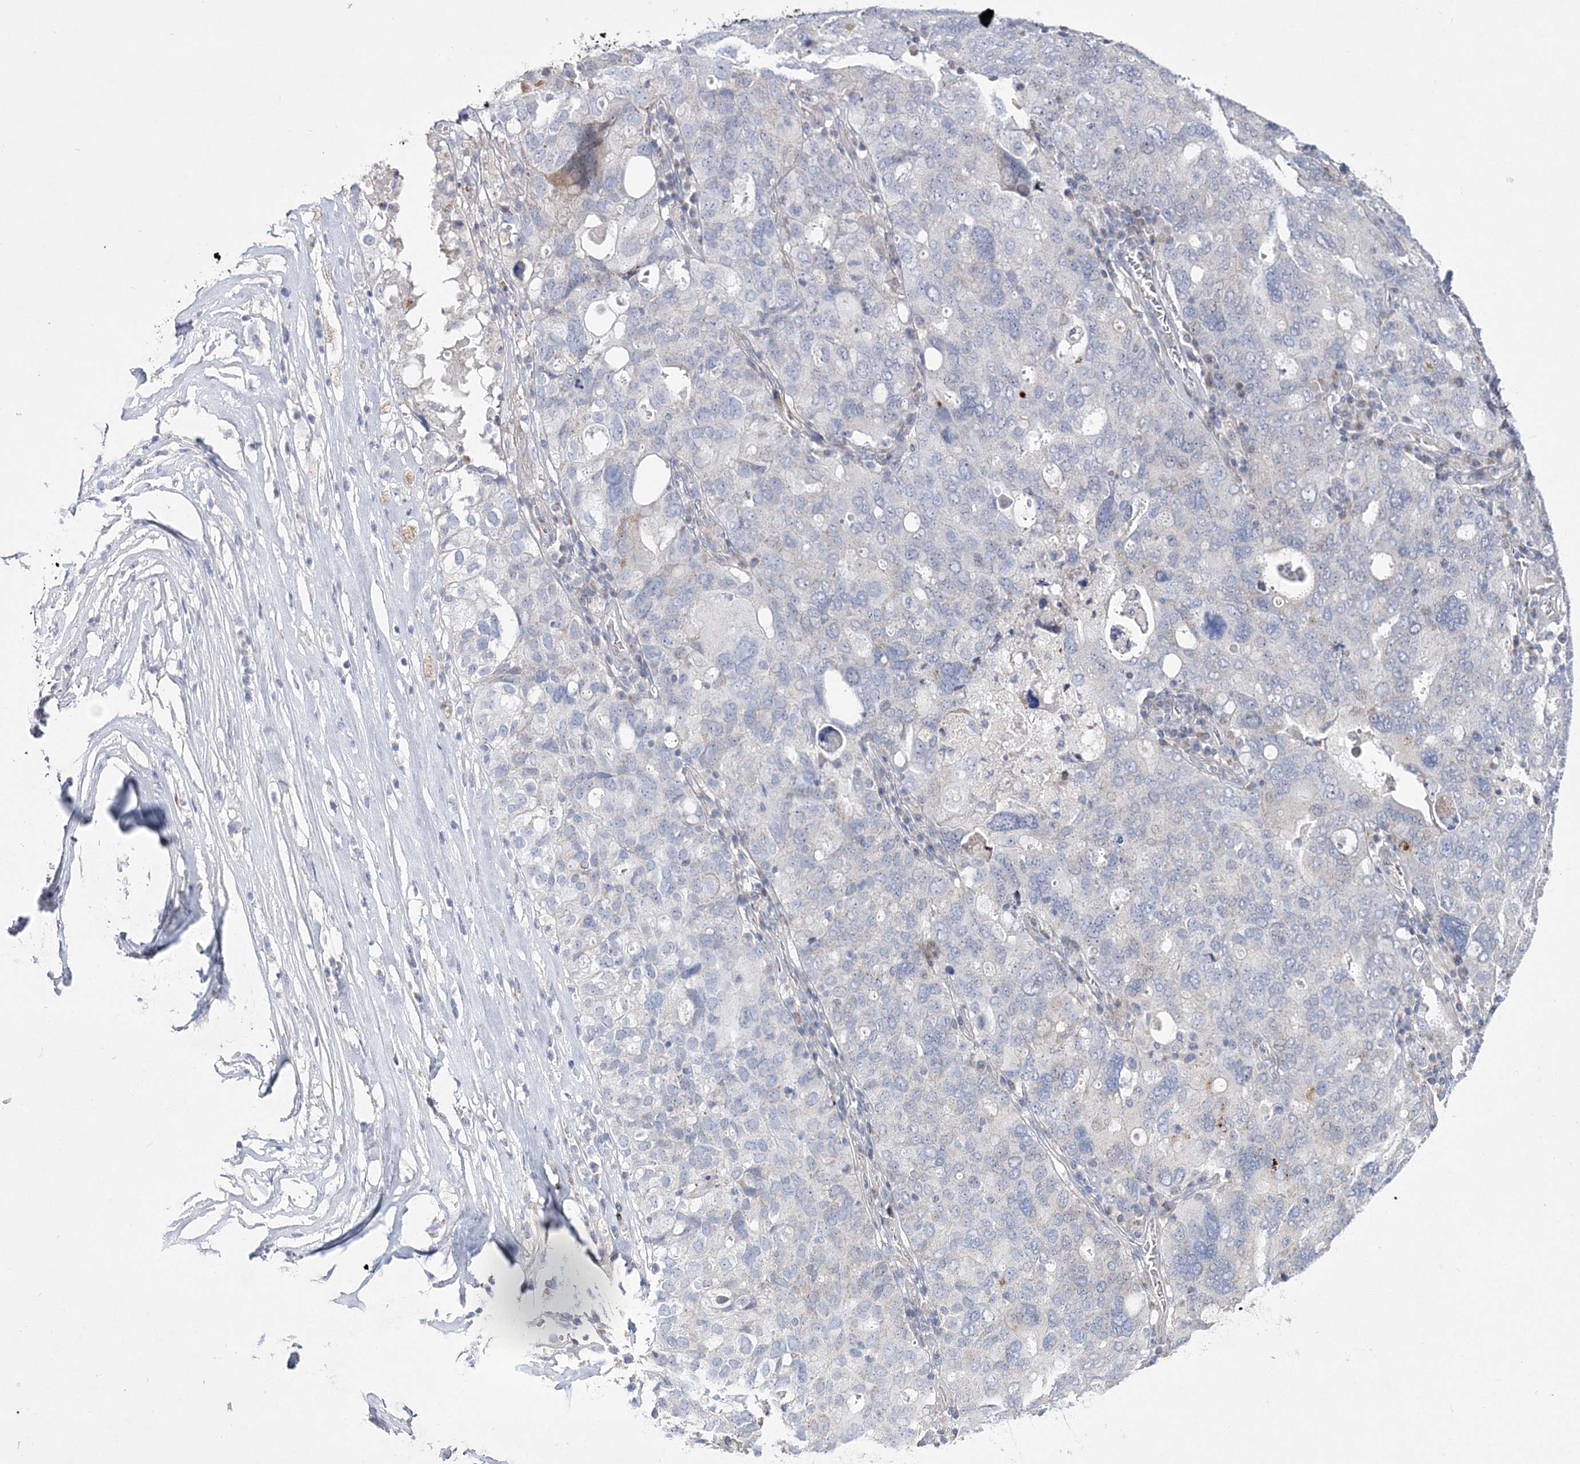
{"staining": {"intensity": "negative", "quantity": "none", "location": "none"}, "tissue": "ovarian cancer", "cell_type": "Tumor cells", "image_type": "cancer", "snomed": [{"axis": "morphology", "description": "Carcinoma, endometroid"}, {"axis": "topography", "description": "Ovary"}], "caption": "Ovarian cancer was stained to show a protein in brown. There is no significant expression in tumor cells.", "gene": "ANO1", "patient": {"sex": "female", "age": 62}}